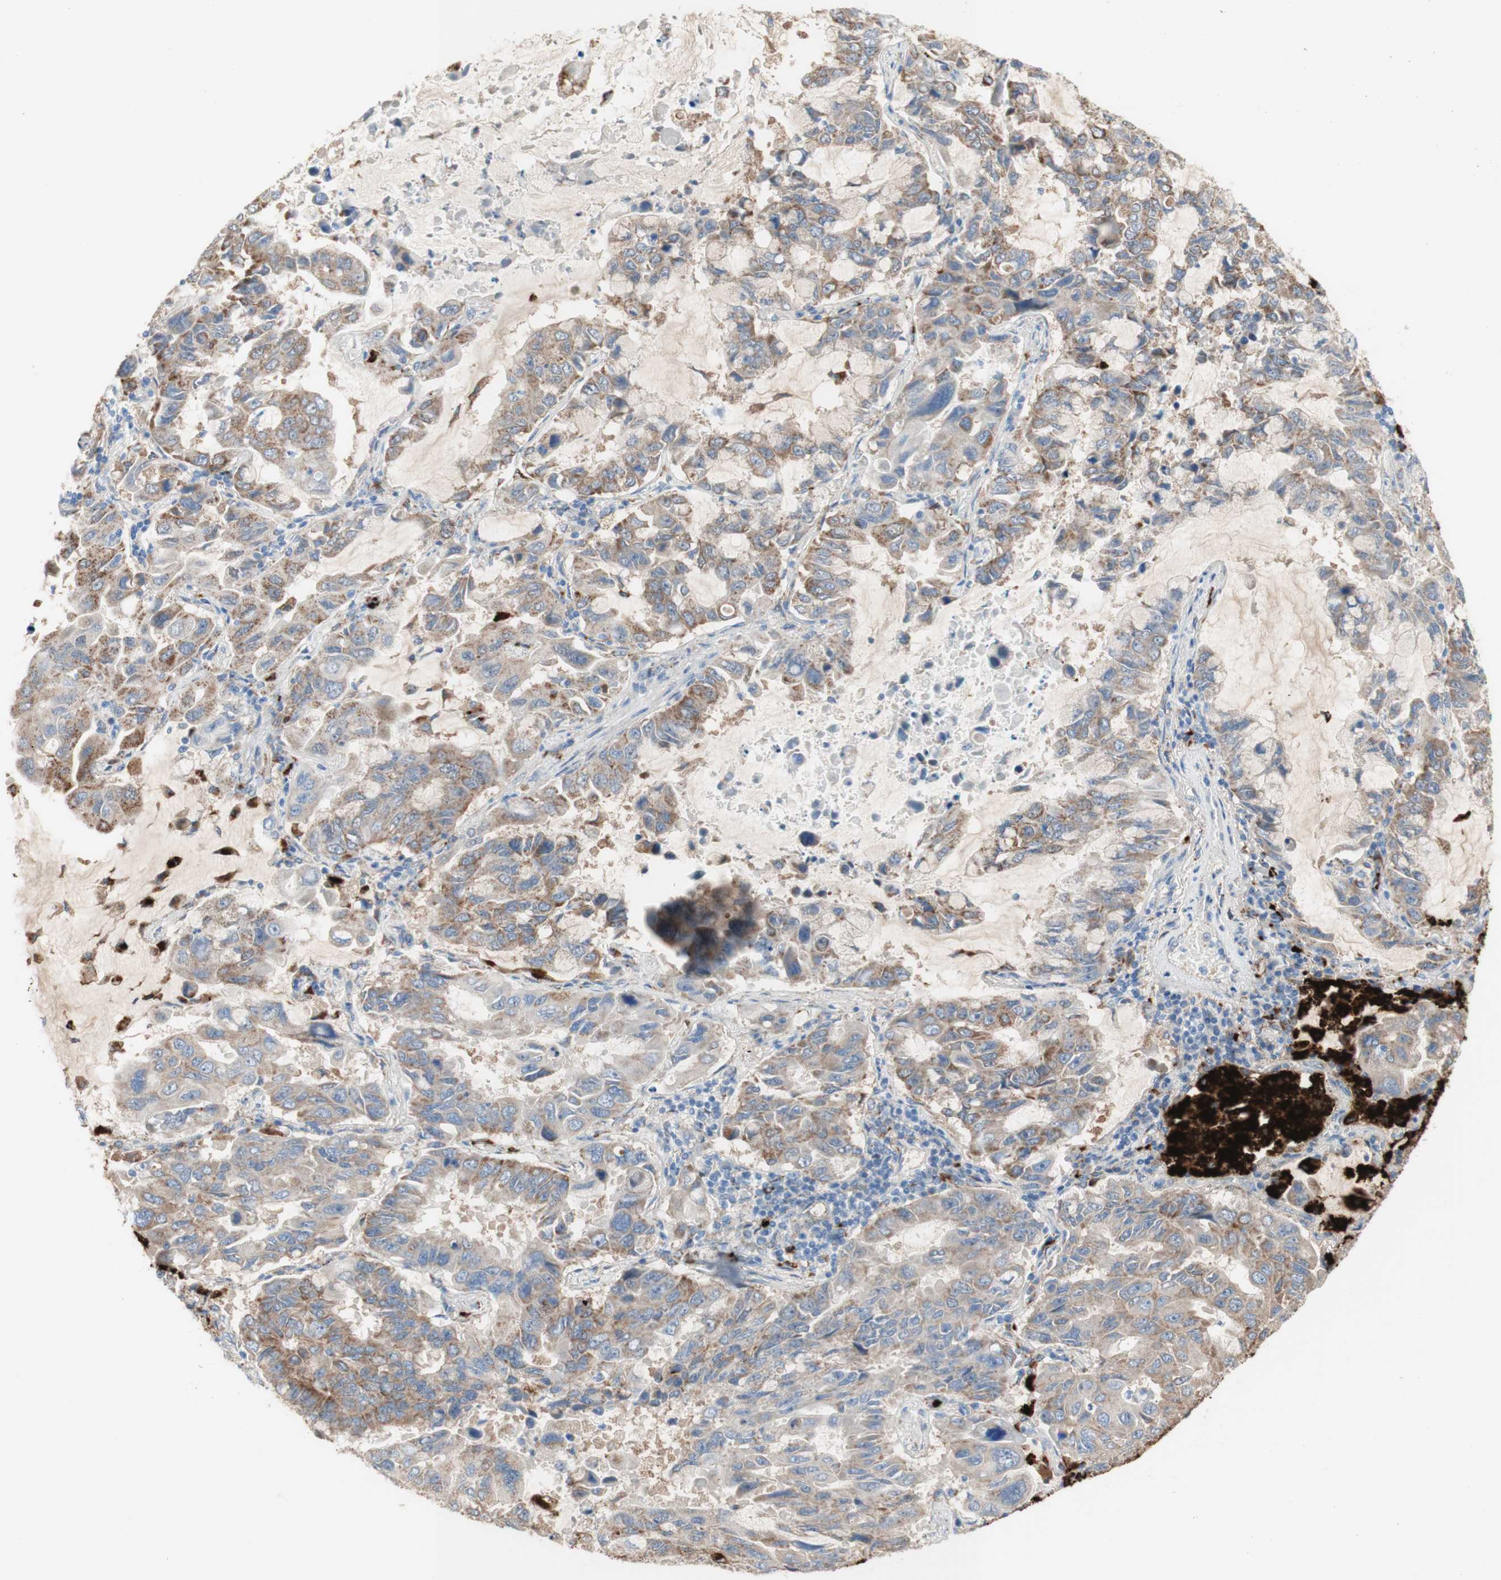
{"staining": {"intensity": "moderate", "quantity": "25%-75%", "location": "cytoplasmic/membranous"}, "tissue": "lung cancer", "cell_type": "Tumor cells", "image_type": "cancer", "snomed": [{"axis": "morphology", "description": "Adenocarcinoma, NOS"}, {"axis": "topography", "description": "Lung"}], "caption": "The image demonstrates staining of lung cancer (adenocarcinoma), revealing moderate cytoplasmic/membranous protein expression (brown color) within tumor cells. Immunohistochemistry stains the protein of interest in brown and the nuclei are stained blue.", "gene": "URB2", "patient": {"sex": "male", "age": 64}}